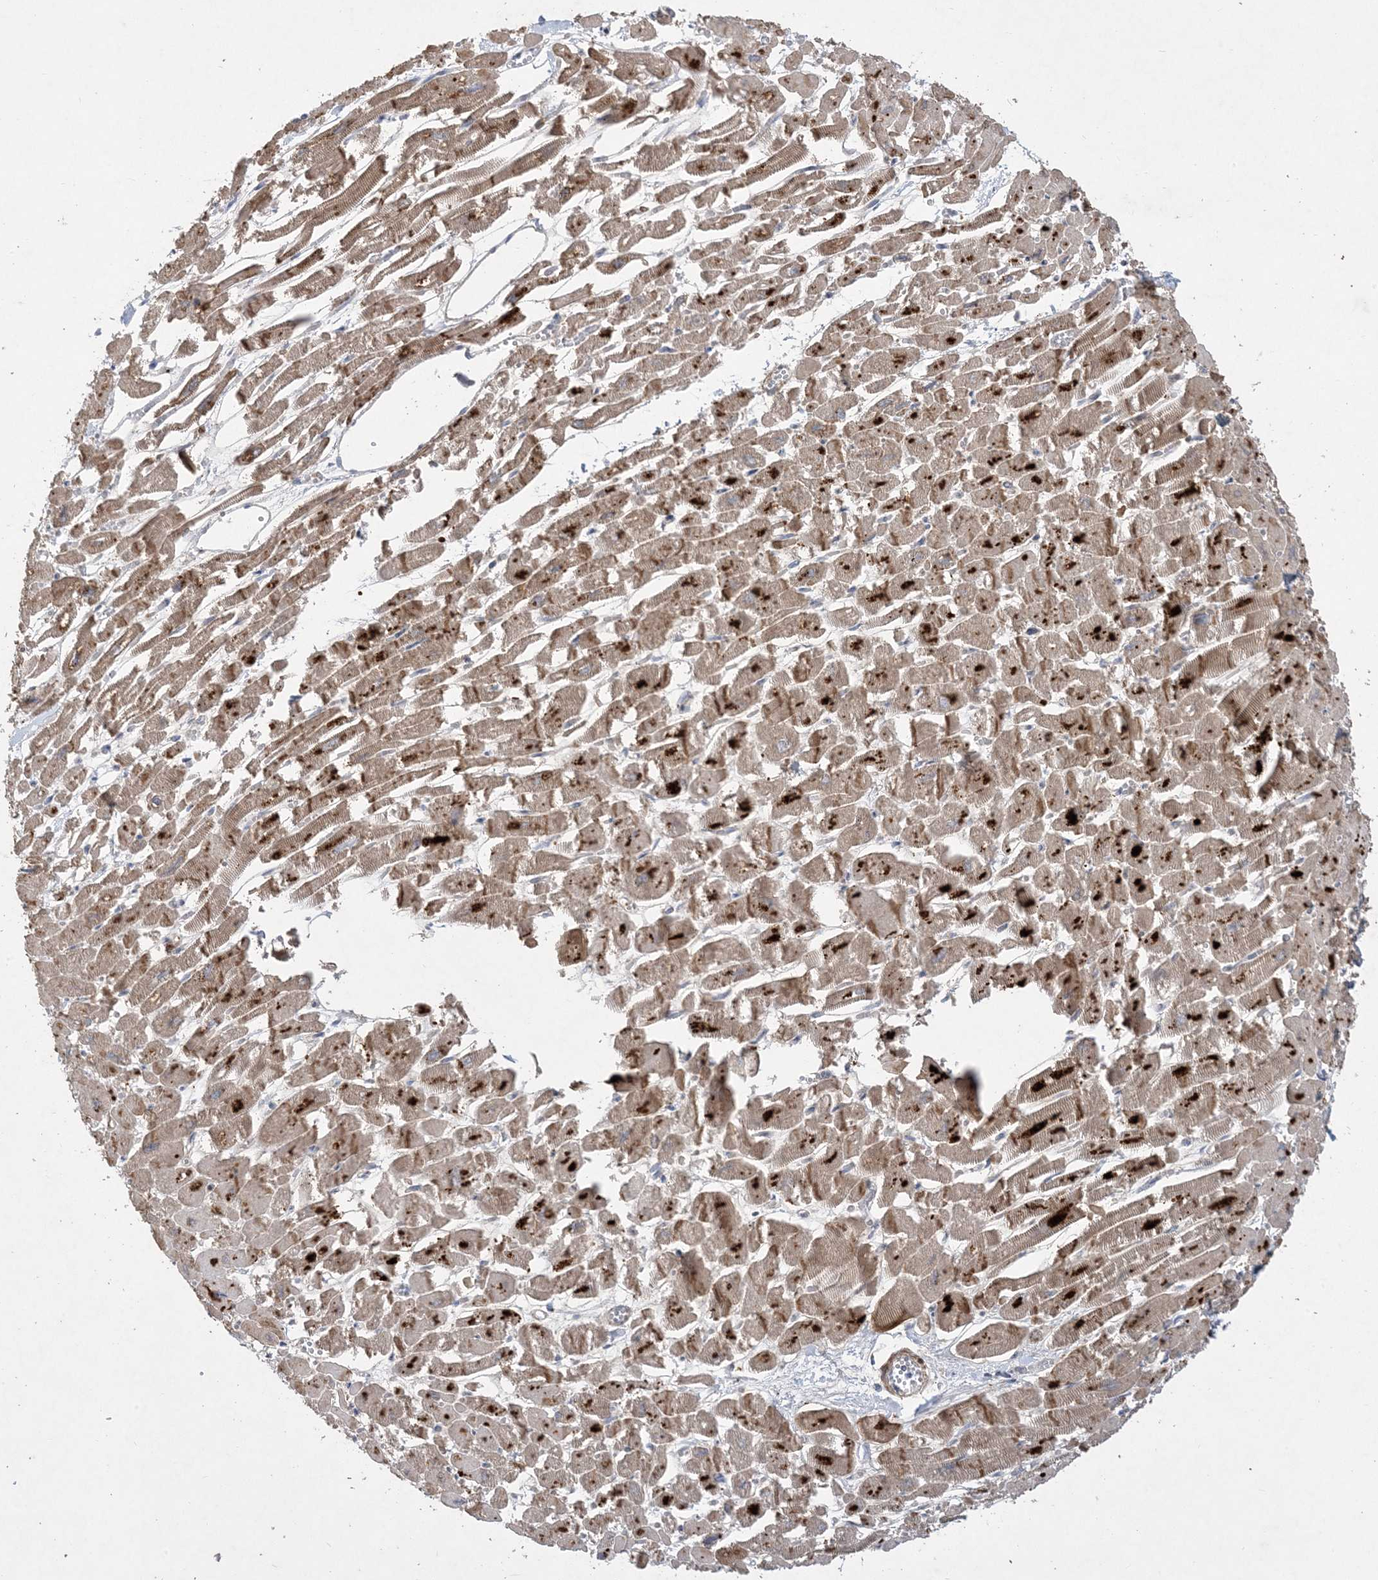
{"staining": {"intensity": "strong", "quantity": "25%-75%", "location": "cytoplasmic/membranous"}, "tissue": "heart muscle", "cell_type": "Cardiomyocytes", "image_type": "normal", "snomed": [{"axis": "morphology", "description": "Normal tissue, NOS"}, {"axis": "topography", "description": "Heart"}], "caption": "Immunohistochemical staining of benign human heart muscle shows high levels of strong cytoplasmic/membranous expression in approximately 25%-75% of cardiomyocytes. (DAB (3,3'-diaminobenzidine) = brown stain, brightfield microscopy at high magnification).", "gene": "MASP2", "patient": {"sex": "male", "age": 54}}